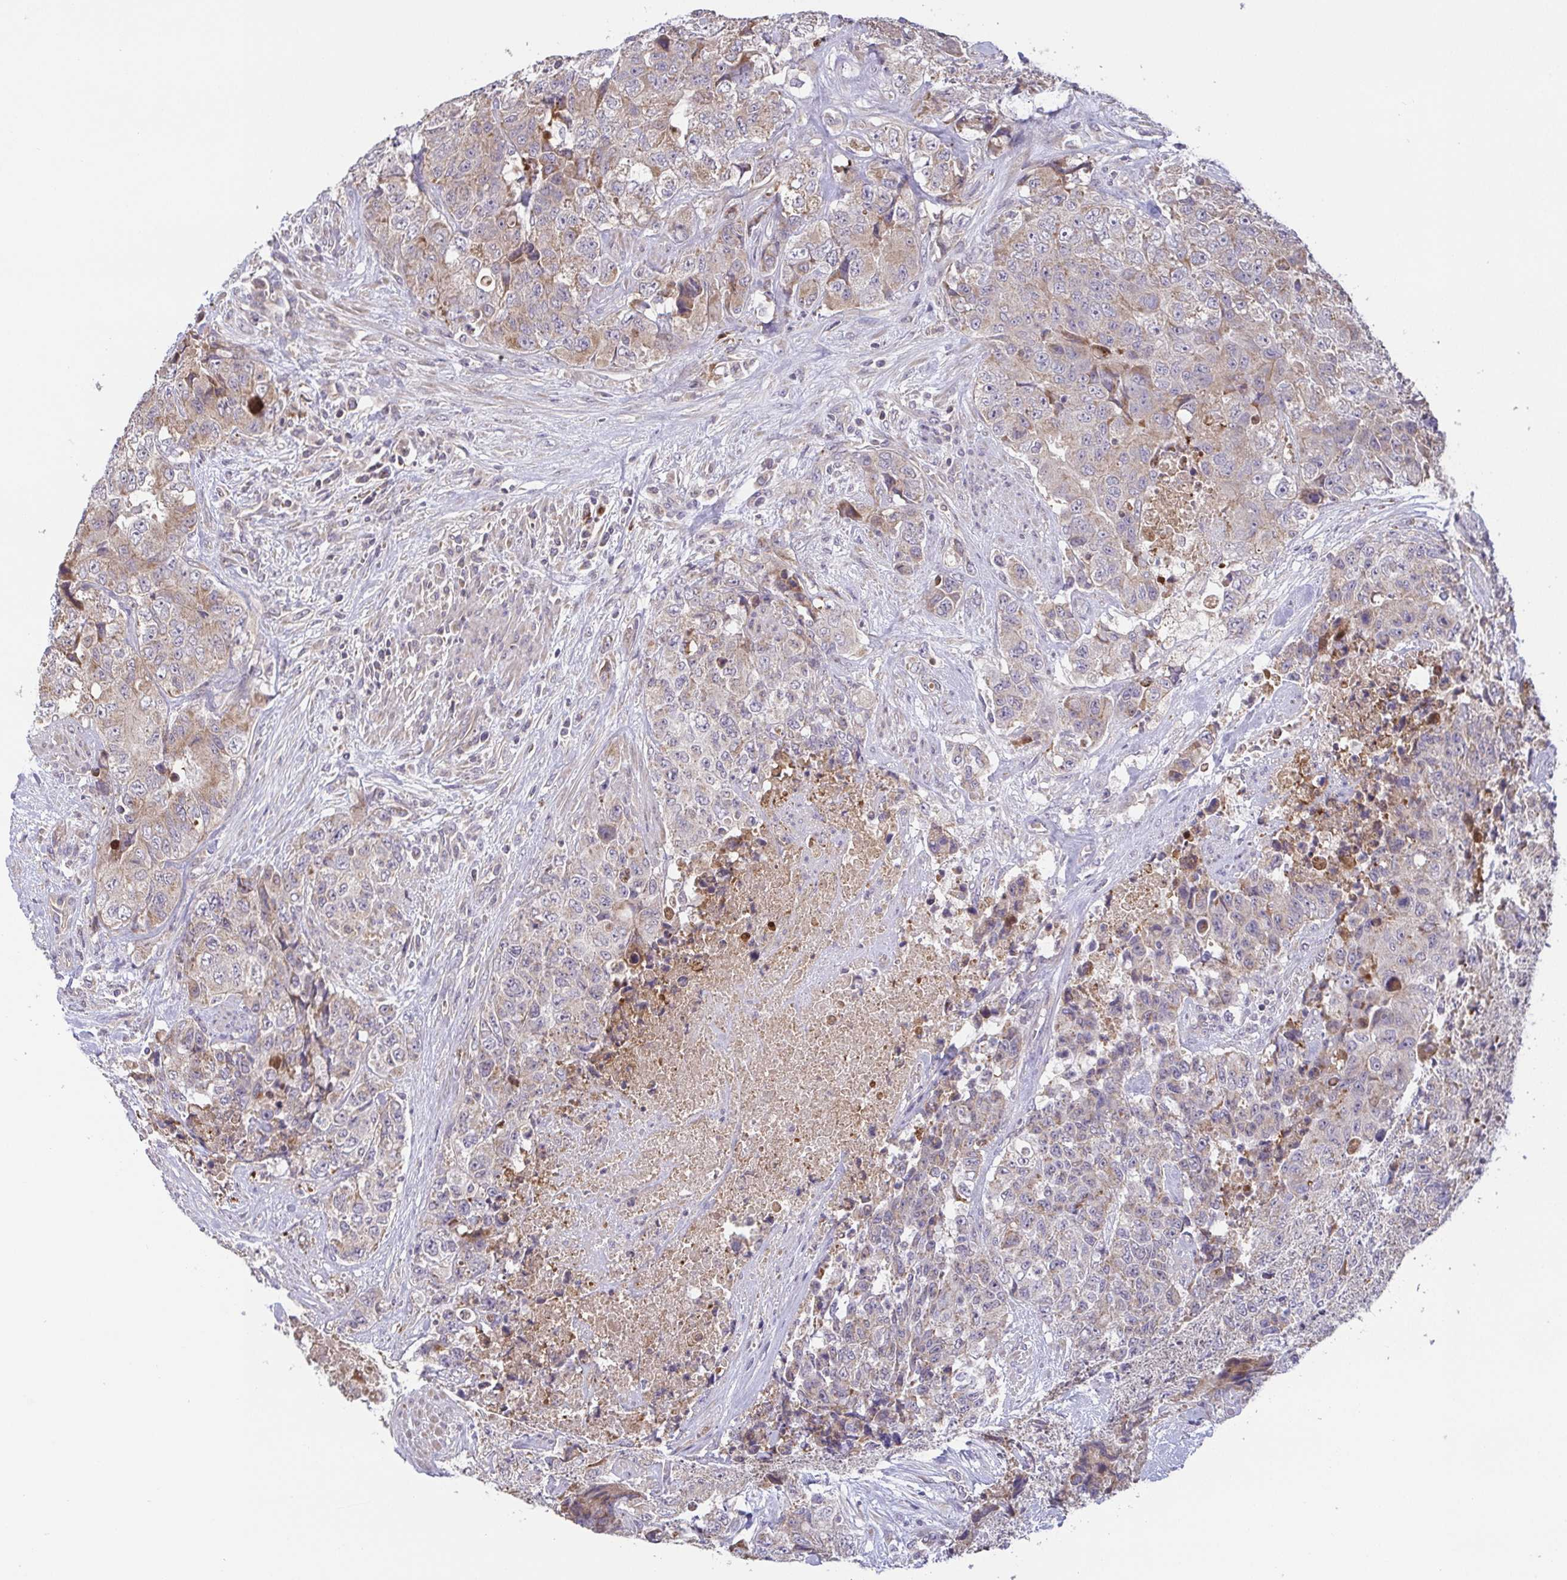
{"staining": {"intensity": "weak", "quantity": ">75%", "location": "cytoplasmic/membranous"}, "tissue": "urothelial cancer", "cell_type": "Tumor cells", "image_type": "cancer", "snomed": [{"axis": "morphology", "description": "Urothelial carcinoma, High grade"}, {"axis": "topography", "description": "Urinary bladder"}], "caption": "DAB immunohistochemical staining of urothelial cancer shows weak cytoplasmic/membranous protein expression in approximately >75% of tumor cells. (IHC, brightfield microscopy, high magnification).", "gene": "OSBPL7", "patient": {"sex": "female", "age": 78}}